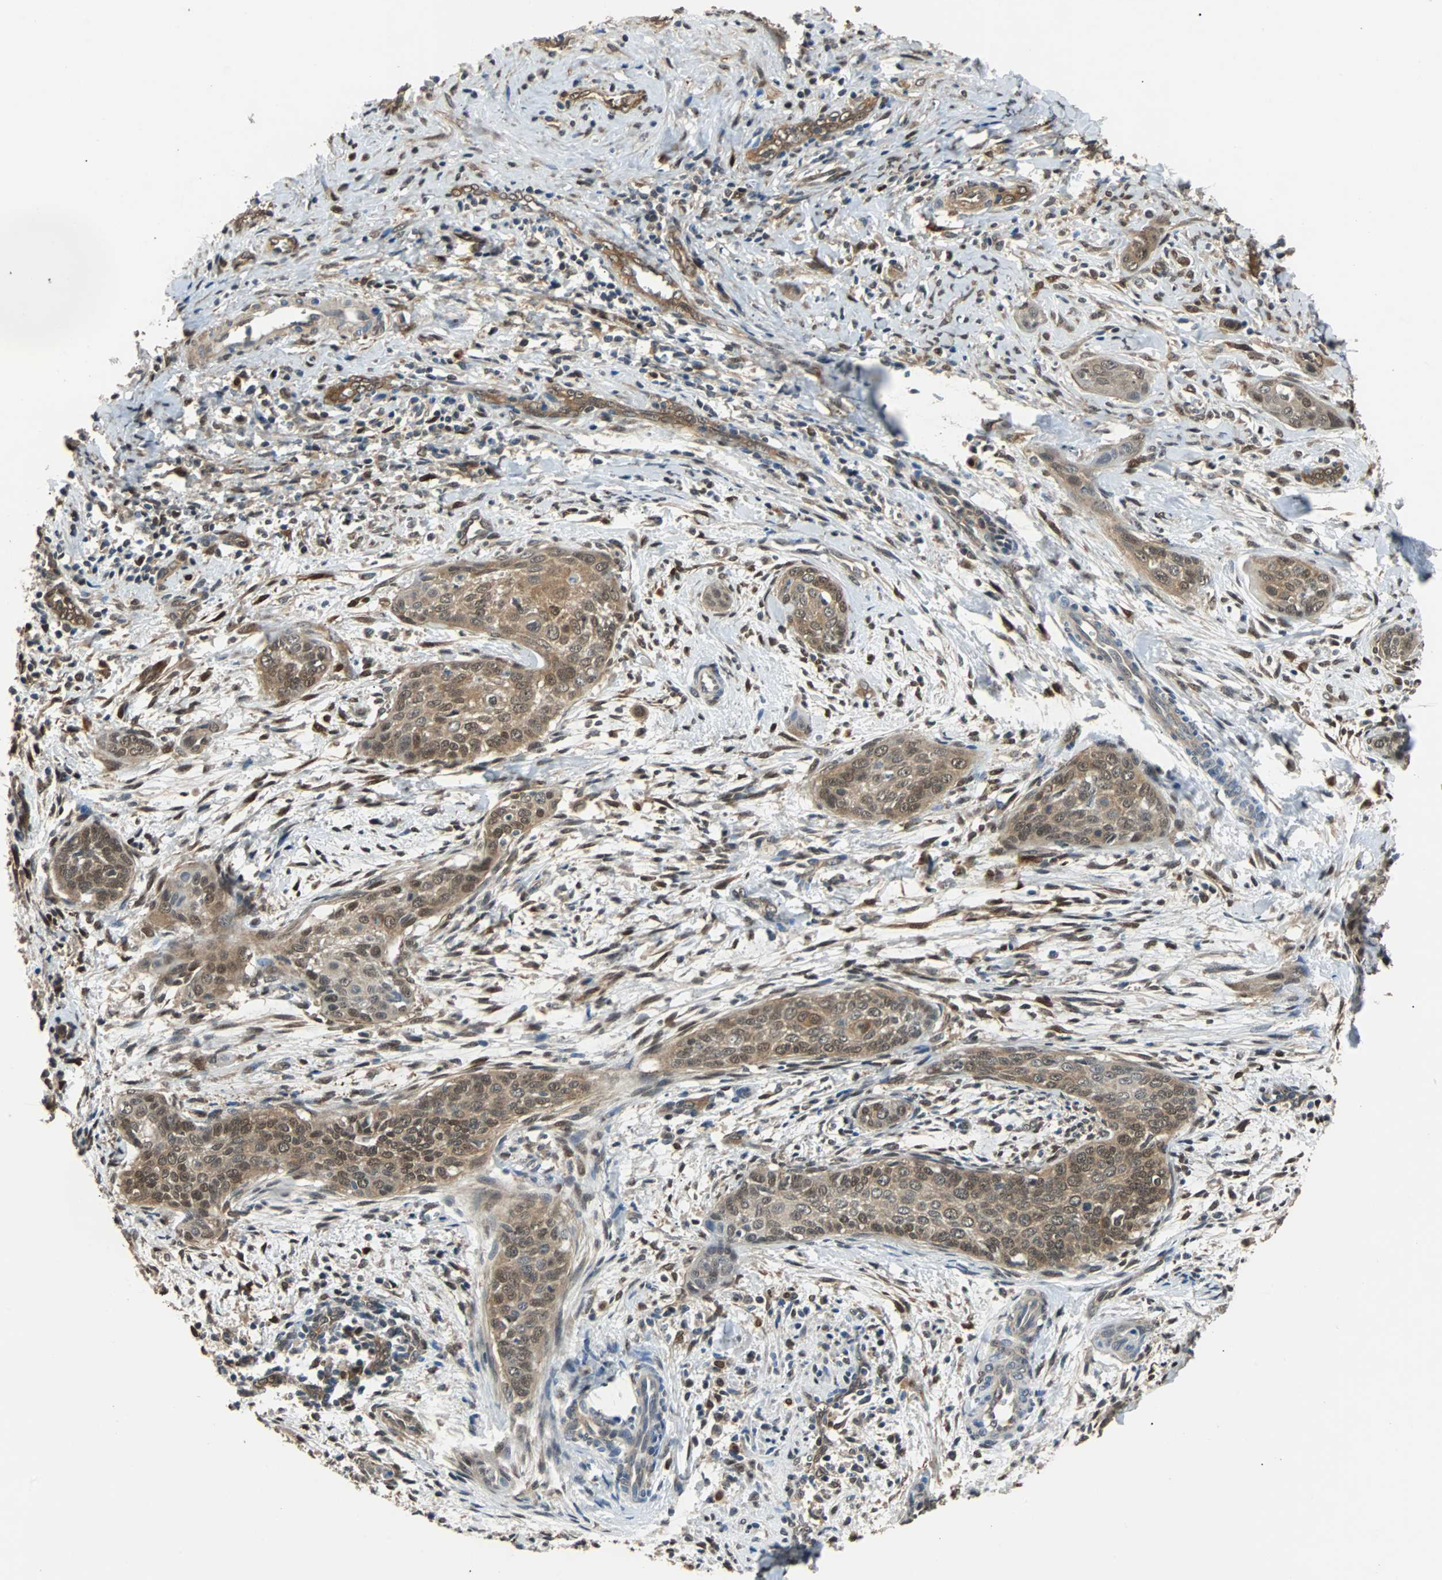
{"staining": {"intensity": "moderate", "quantity": ">75%", "location": "cytoplasmic/membranous,nuclear"}, "tissue": "cervical cancer", "cell_type": "Tumor cells", "image_type": "cancer", "snomed": [{"axis": "morphology", "description": "Squamous cell carcinoma, NOS"}, {"axis": "topography", "description": "Cervix"}], "caption": "Cervical cancer (squamous cell carcinoma) was stained to show a protein in brown. There is medium levels of moderate cytoplasmic/membranous and nuclear staining in approximately >75% of tumor cells. (brown staining indicates protein expression, while blue staining denotes nuclei).", "gene": "PRDX6", "patient": {"sex": "female", "age": 33}}